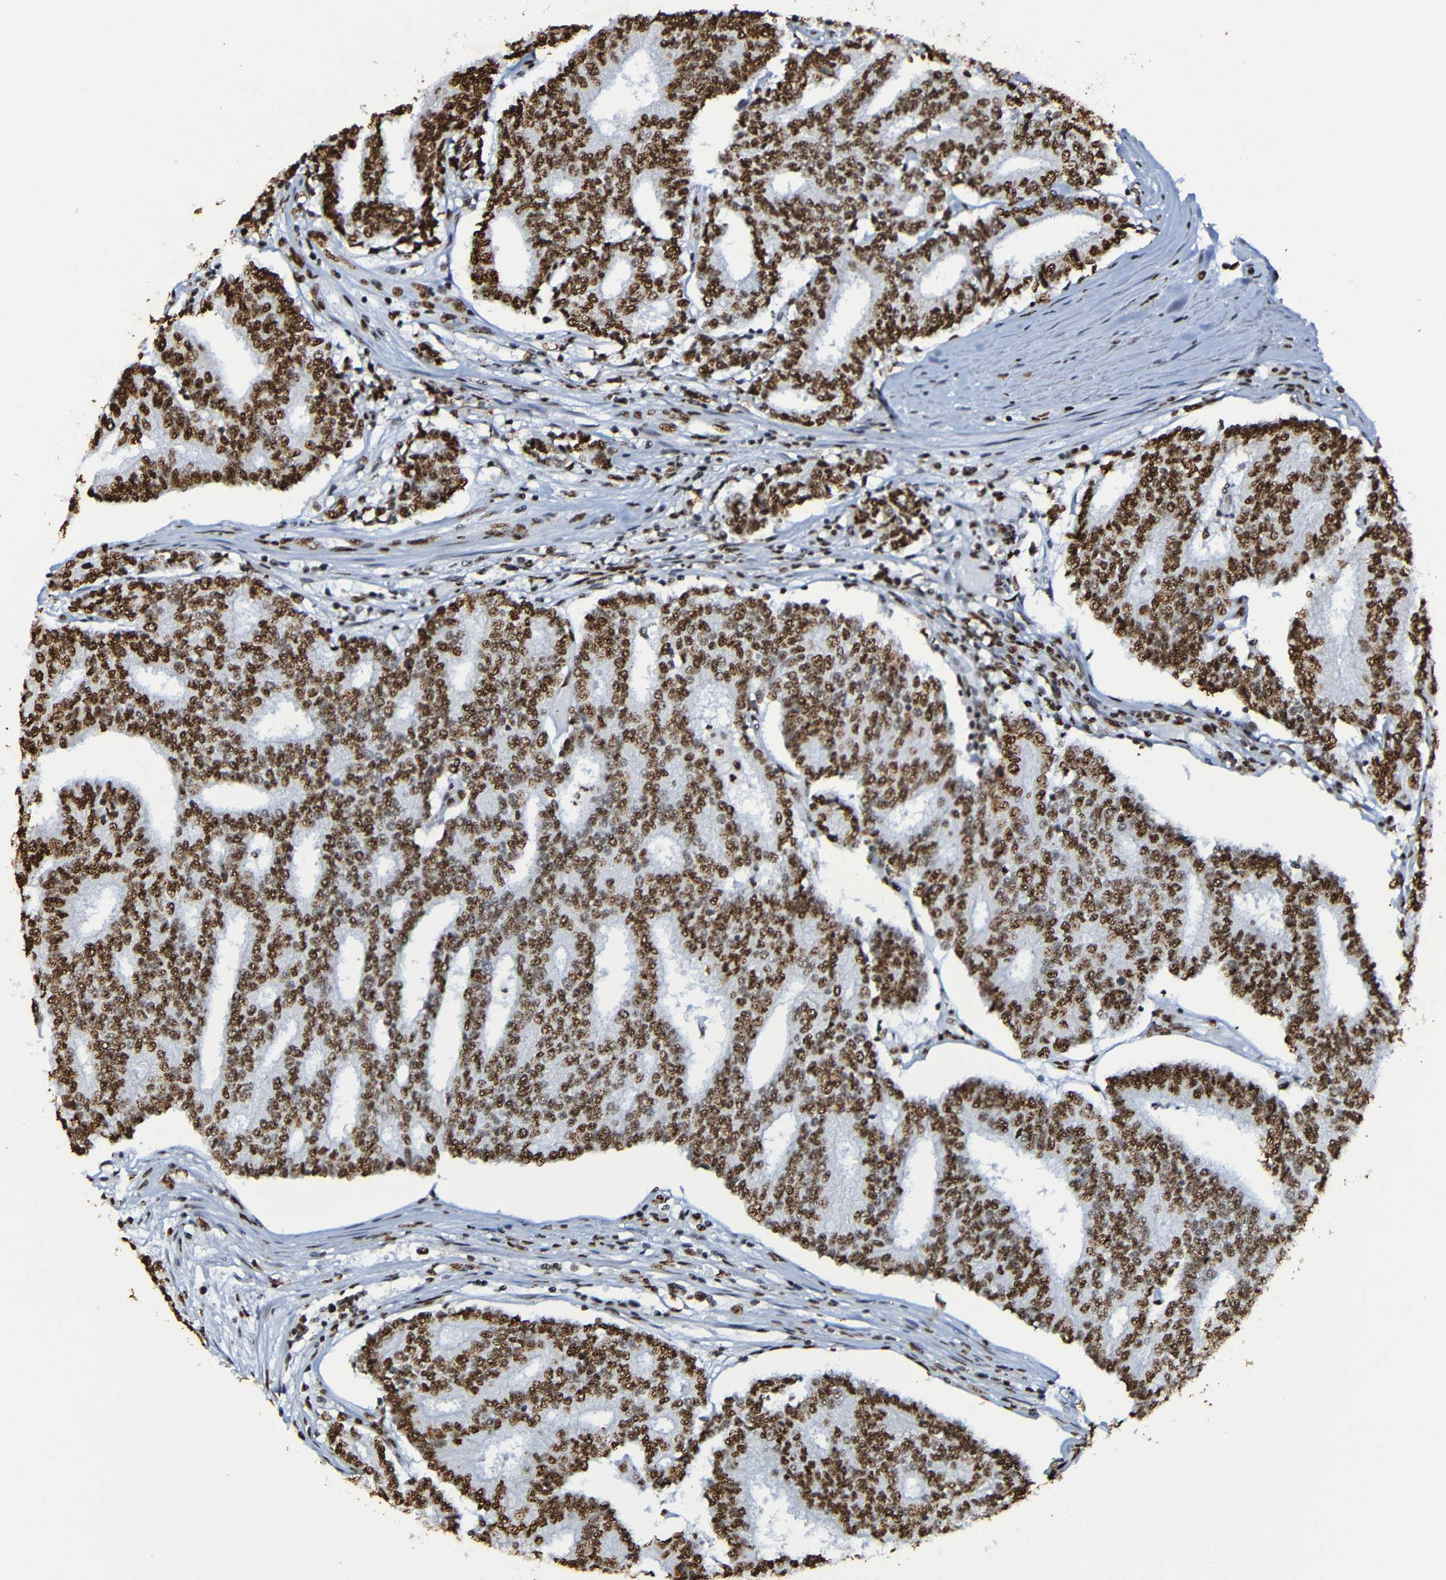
{"staining": {"intensity": "strong", "quantity": ">75%", "location": "nuclear"}, "tissue": "prostate cancer", "cell_type": "Tumor cells", "image_type": "cancer", "snomed": [{"axis": "morphology", "description": "Normal tissue, NOS"}, {"axis": "morphology", "description": "Adenocarcinoma, High grade"}, {"axis": "topography", "description": "Prostate"}, {"axis": "topography", "description": "Seminal veicle"}], "caption": "The micrograph displays staining of prostate adenocarcinoma (high-grade), revealing strong nuclear protein positivity (brown color) within tumor cells.", "gene": "SRSF3", "patient": {"sex": "male", "age": 55}}